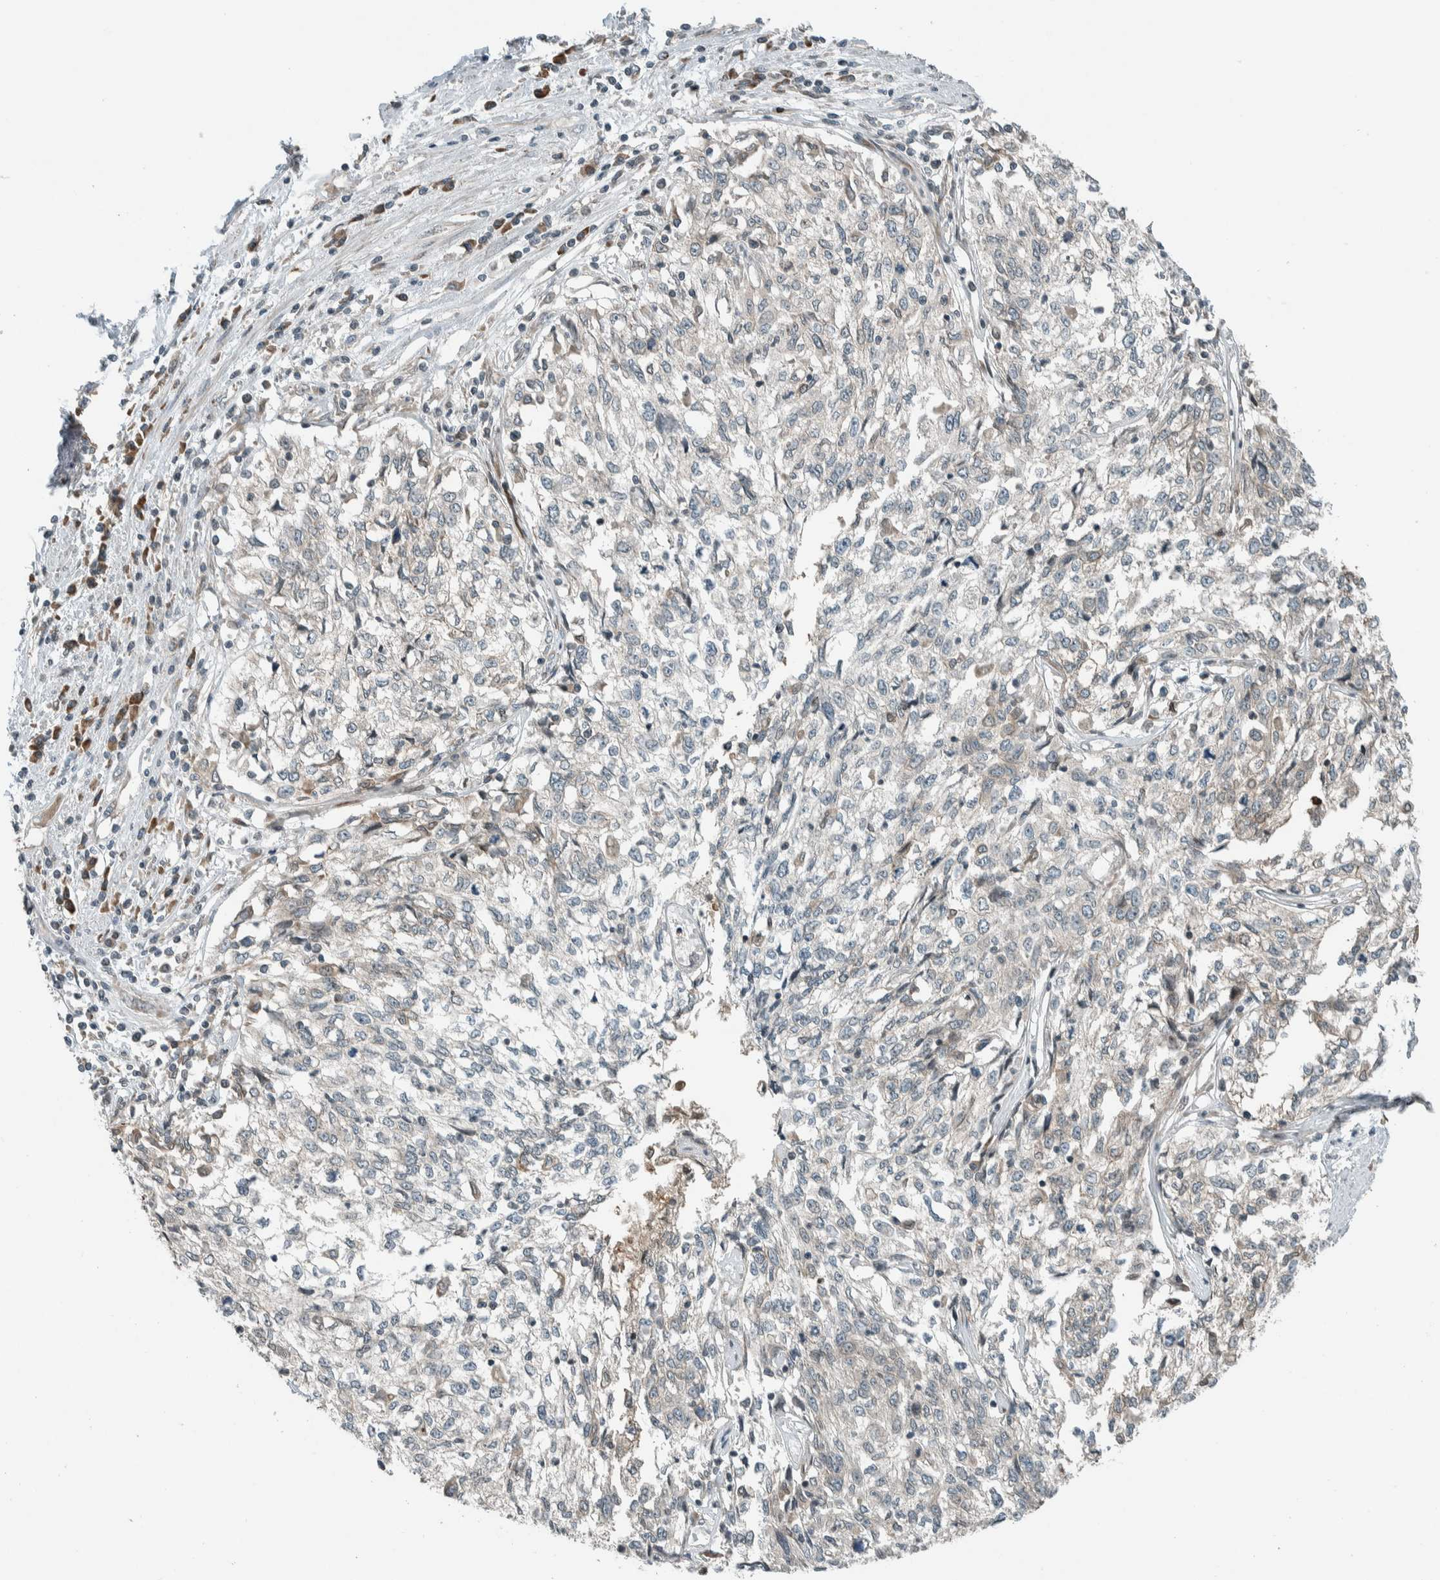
{"staining": {"intensity": "negative", "quantity": "none", "location": "none"}, "tissue": "cervical cancer", "cell_type": "Tumor cells", "image_type": "cancer", "snomed": [{"axis": "morphology", "description": "Squamous cell carcinoma, NOS"}, {"axis": "topography", "description": "Cervix"}], "caption": "This is a image of IHC staining of cervical cancer (squamous cell carcinoma), which shows no staining in tumor cells.", "gene": "SEL1L", "patient": {"sex": "female", "age": 57}}